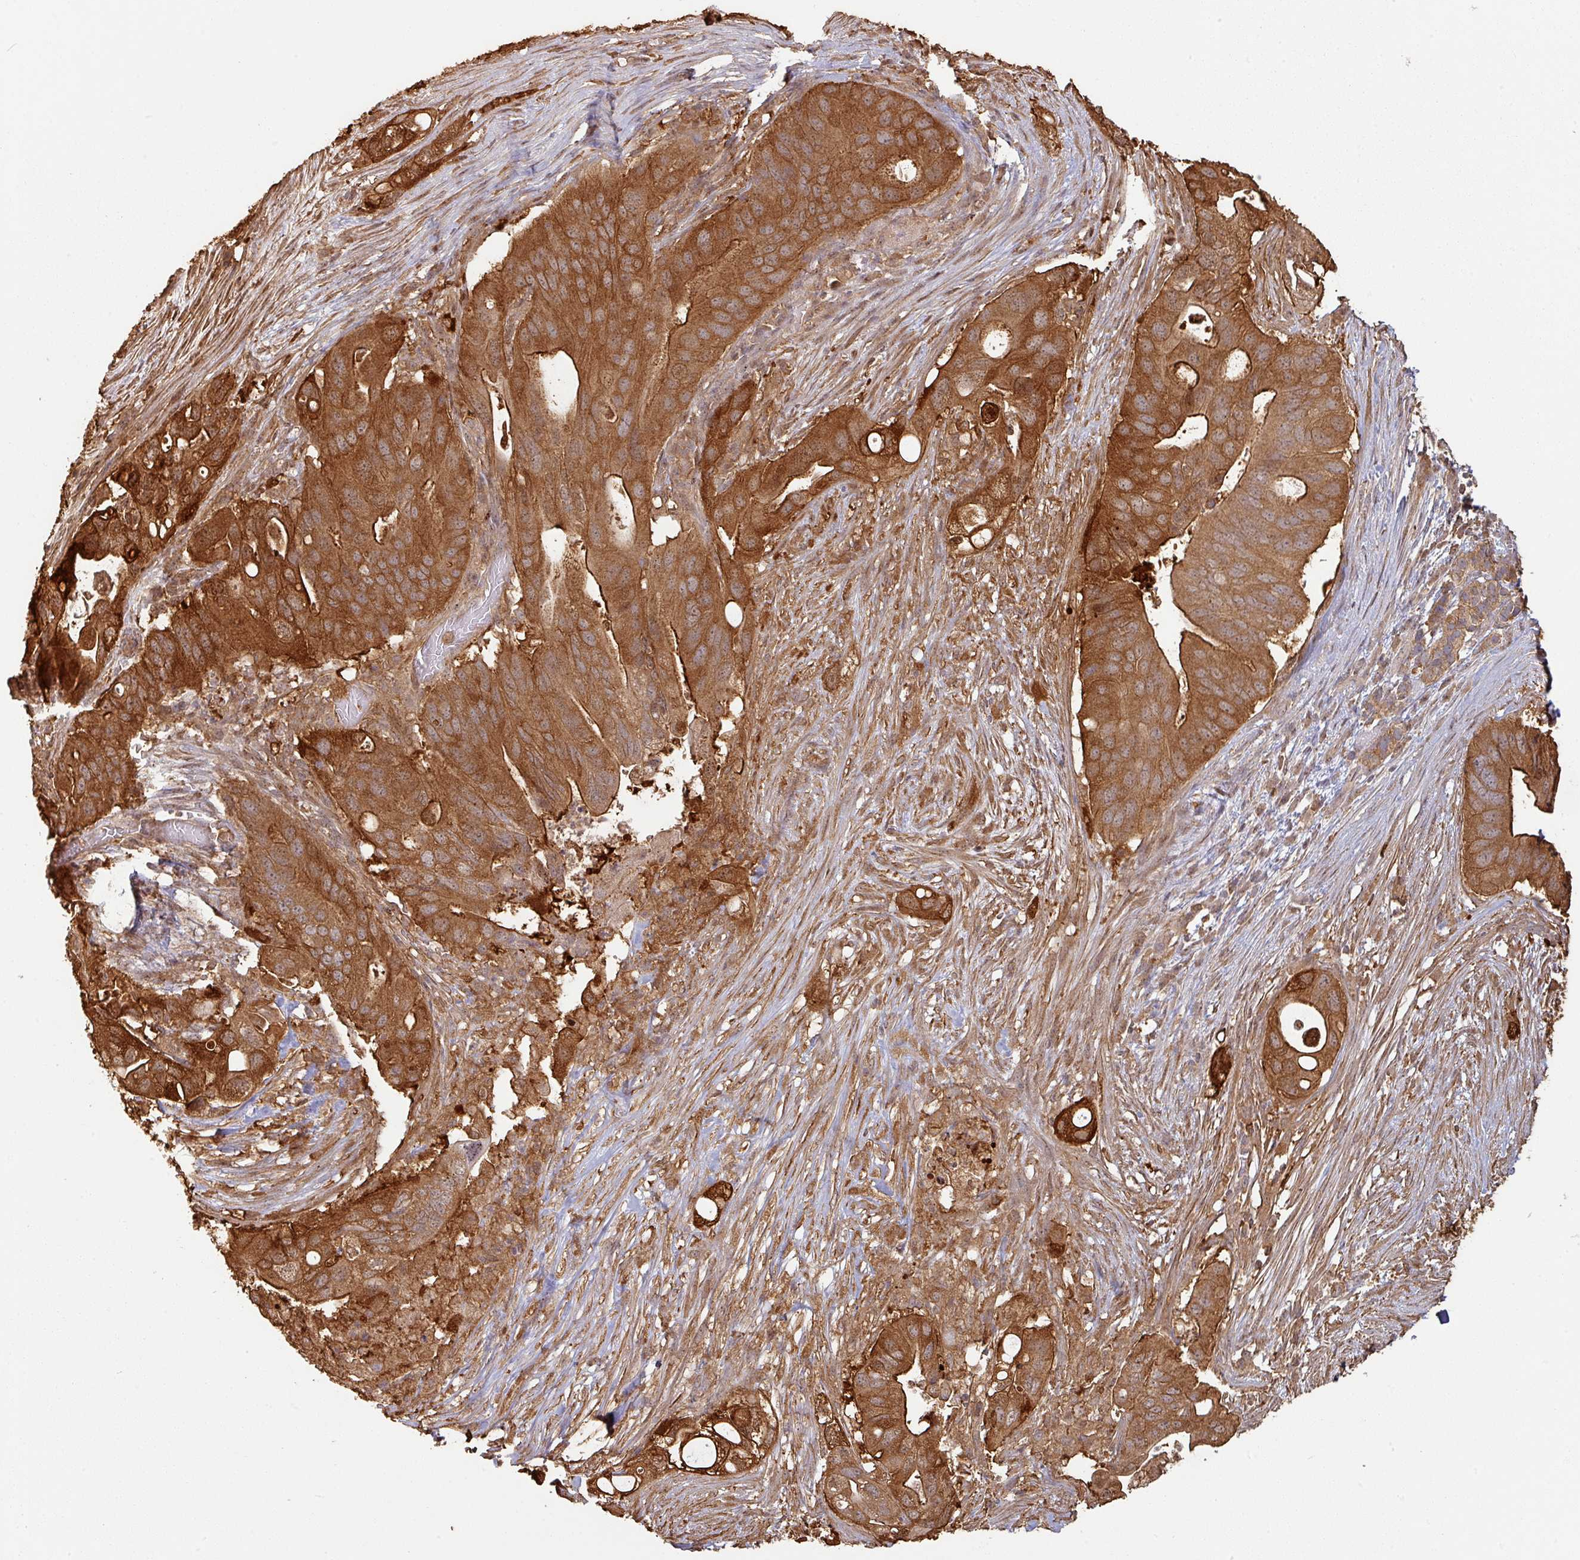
{"staining": {"intensity": "strong", "quantity": ">75%", "location": "cytoplasmic/membranous"}, "tissue": "pancreatic cancer", "cell_type": "Tumor cells", "image_type": "cancer", "snomed": [{"axis": "morphology", "description": "Adenocarcinoma, NOS"}, {"axis": "topography", "description": "Pancreas"}], "caption": "A brown stain labels strong cytoplasmic/membranous expression of a protein in pancreatic cancer tumor cells. The protein of interest is shown in brown color, while the nuclei are stained blue.", "gene": "ZNF322", "patient": {"sex": "female", "age": 72}}